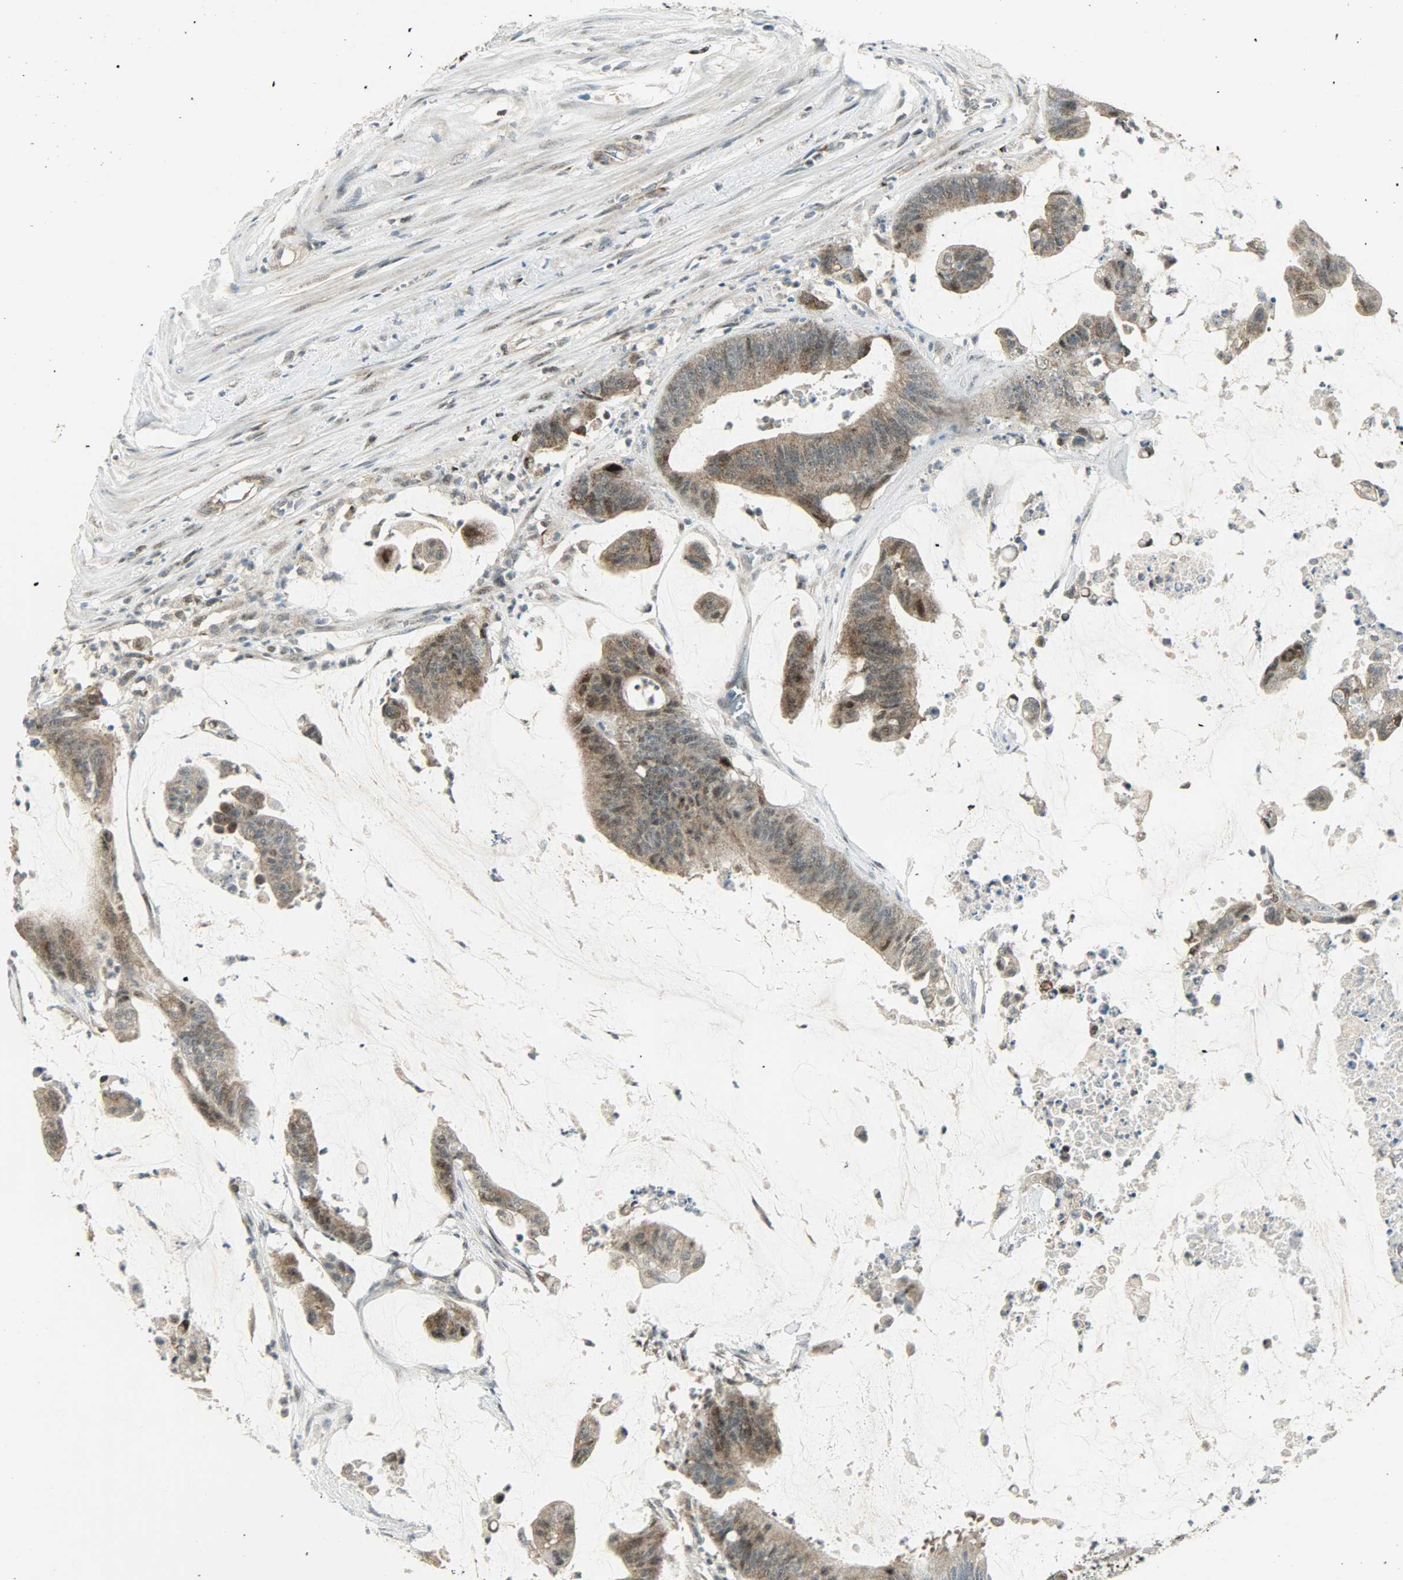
{"staining": {"intensity": "moderate", "quantity": ">75%", "location": "cytoplasmic/membranous,nuclear"}, "tissue": "colorectal cancer", "cell_type": "Tumor cells", "image_type": "cancer", "snomed": [{"axis": "morphology", "description": "Adenocarcinoma, NOS"}, {"axis": "topography", "description": "Rectum"}], "caption": "The immunohistochemical stain shows moderate cytoplasmic/membranous and nuclear staining in tumor cells of adenocarcinoma (colorectal) tissue.", "gene": "IL15", "patient": {"sex": "female", "age": 66}}